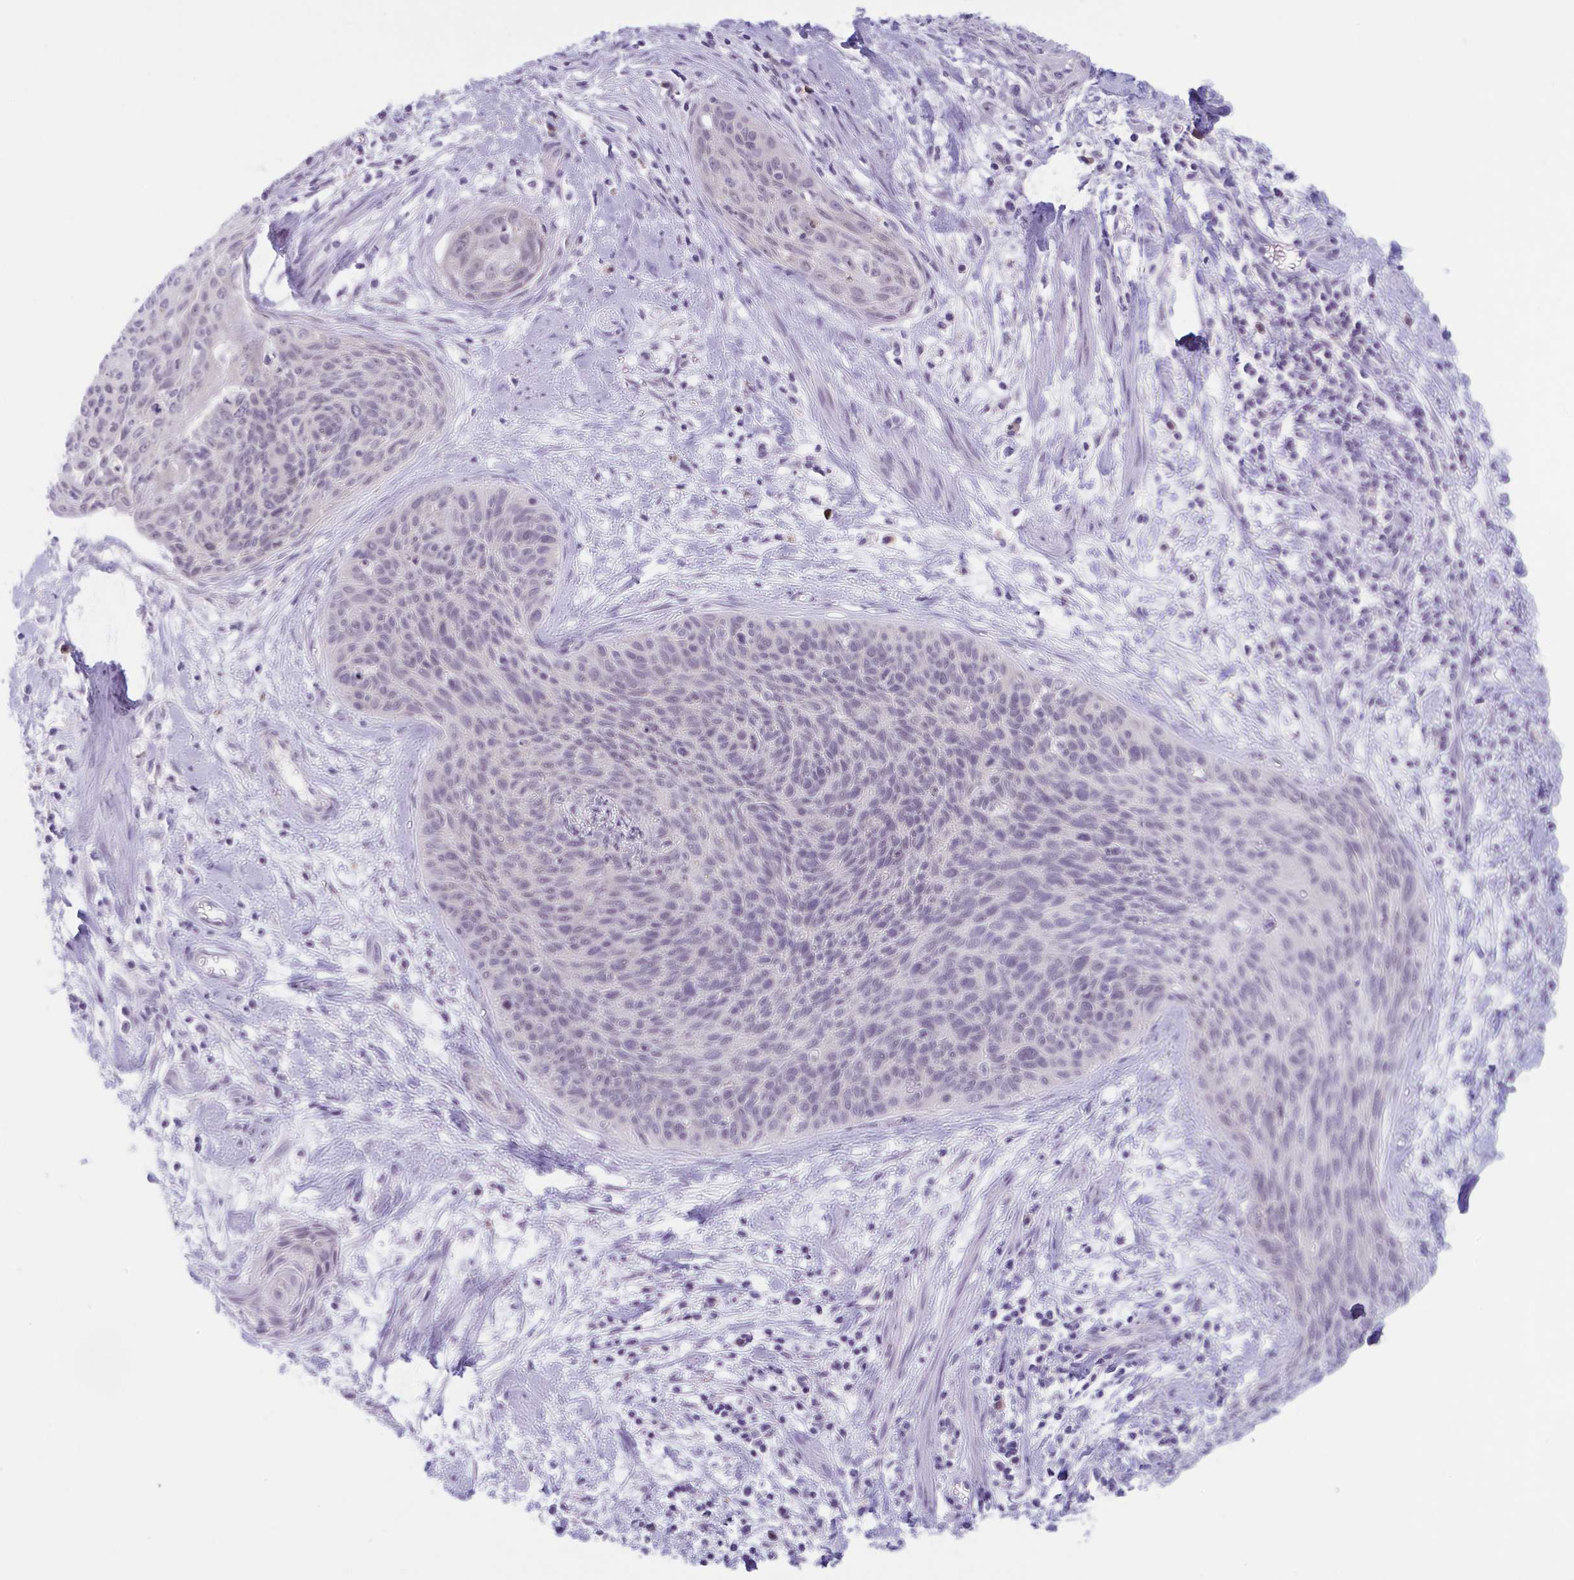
{"staining": {"intensity": "negative", "quantity": "none", "location": "none"}, "tissue": "cervical cancer", "cell_type": "Tumor cells", "image_type": "cancer", "snomed": [{"axis": "morphology", "description": "Squamous cell carcinoma, NOS"}, {"axis": "topography", "description": "Cervix"}], "caption": "Tumor cells are negative for brown protein staining in cervical cancer (squamous cell carcinoma).", "gene": "WNT9B", "patient": {"sex": "female", "age": 55}}